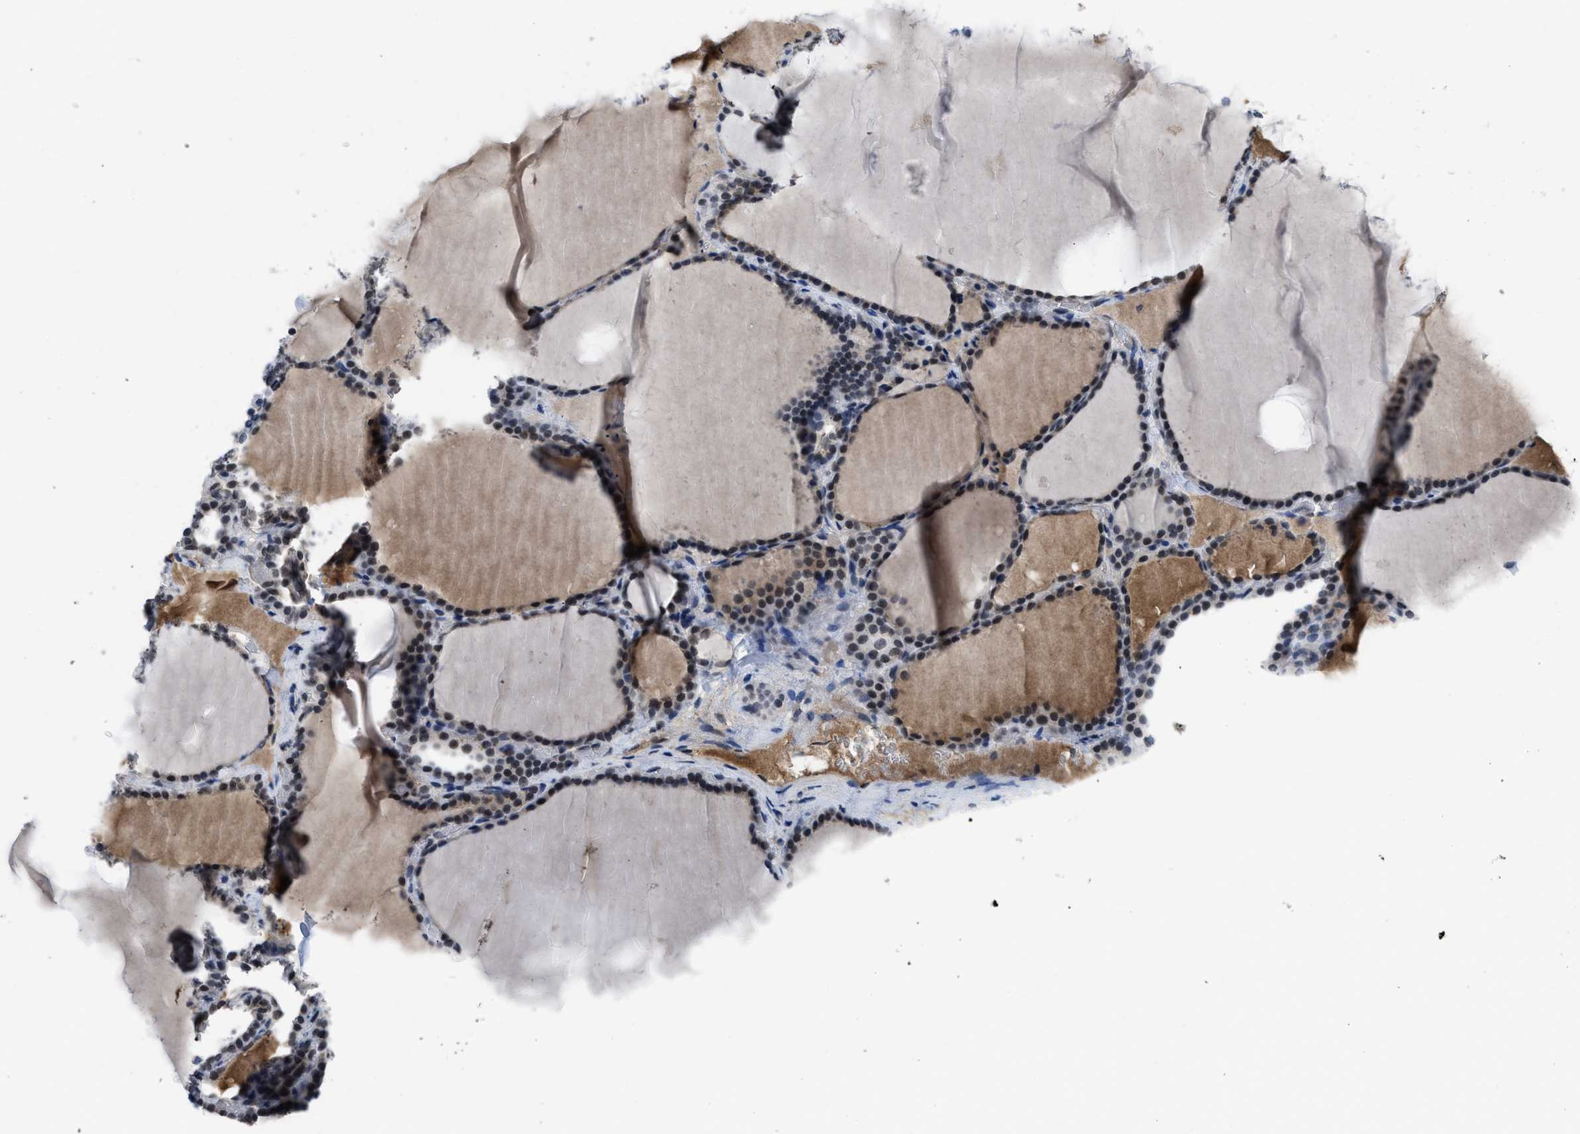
{"staining": {"intensity": "strong", "quantity": "25%-75%", "location": "nuclear"}, "tissue": "thyroid gland", "cell_type": "Glandular cells", "image_type": "normal", "snomed": [{"axis": "morphology", "description": "Normal tissue, NOS"}, {"axis": "topography", "description": "Thyroid gland"}], "caption": "Approximately 25%-75% of glandular cells in unremarkable human thyroid gland reveal strong nuclear protein positivity as visualized by brown immunohistochemical staining.", "gene": "TERF2IP", "patient": {"sex": "male", "age": 56}}